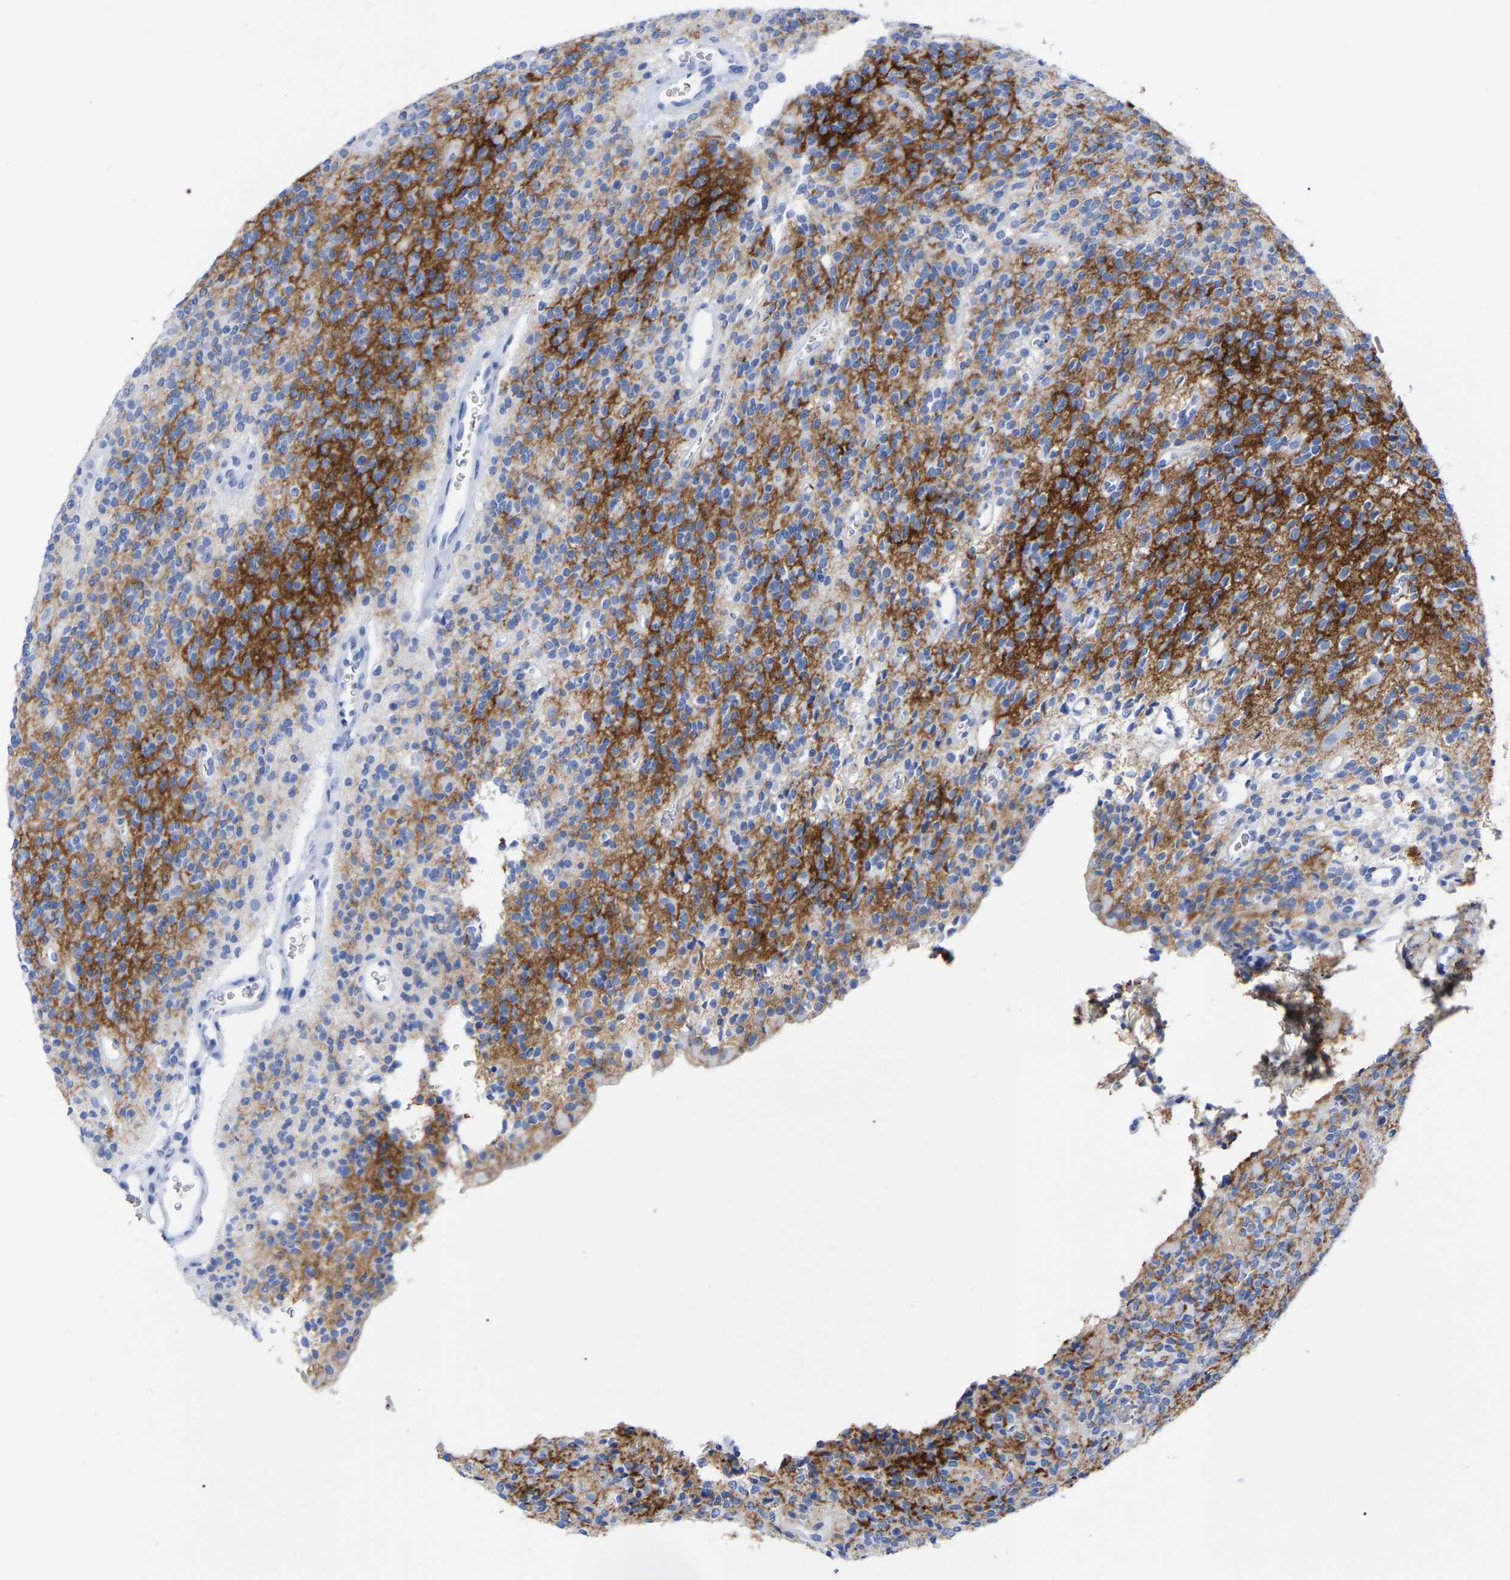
{"staining": {"intensity": "negative", "quantity": "none", "location": "none"}, "tissue": "glioma", "cell_type": "Tumor cells", "image_type": "cancer", "snomed": [{"axis": "morphology", "description": "Glioma, malignant, High grade"}, {"axis": "topography", "description": "Brain"}], "caption": "Tumor cells are negative for brown protein staining in glioma.", "gene": "HAPLN1", "patient": {"sex": "male", "age": 34}}